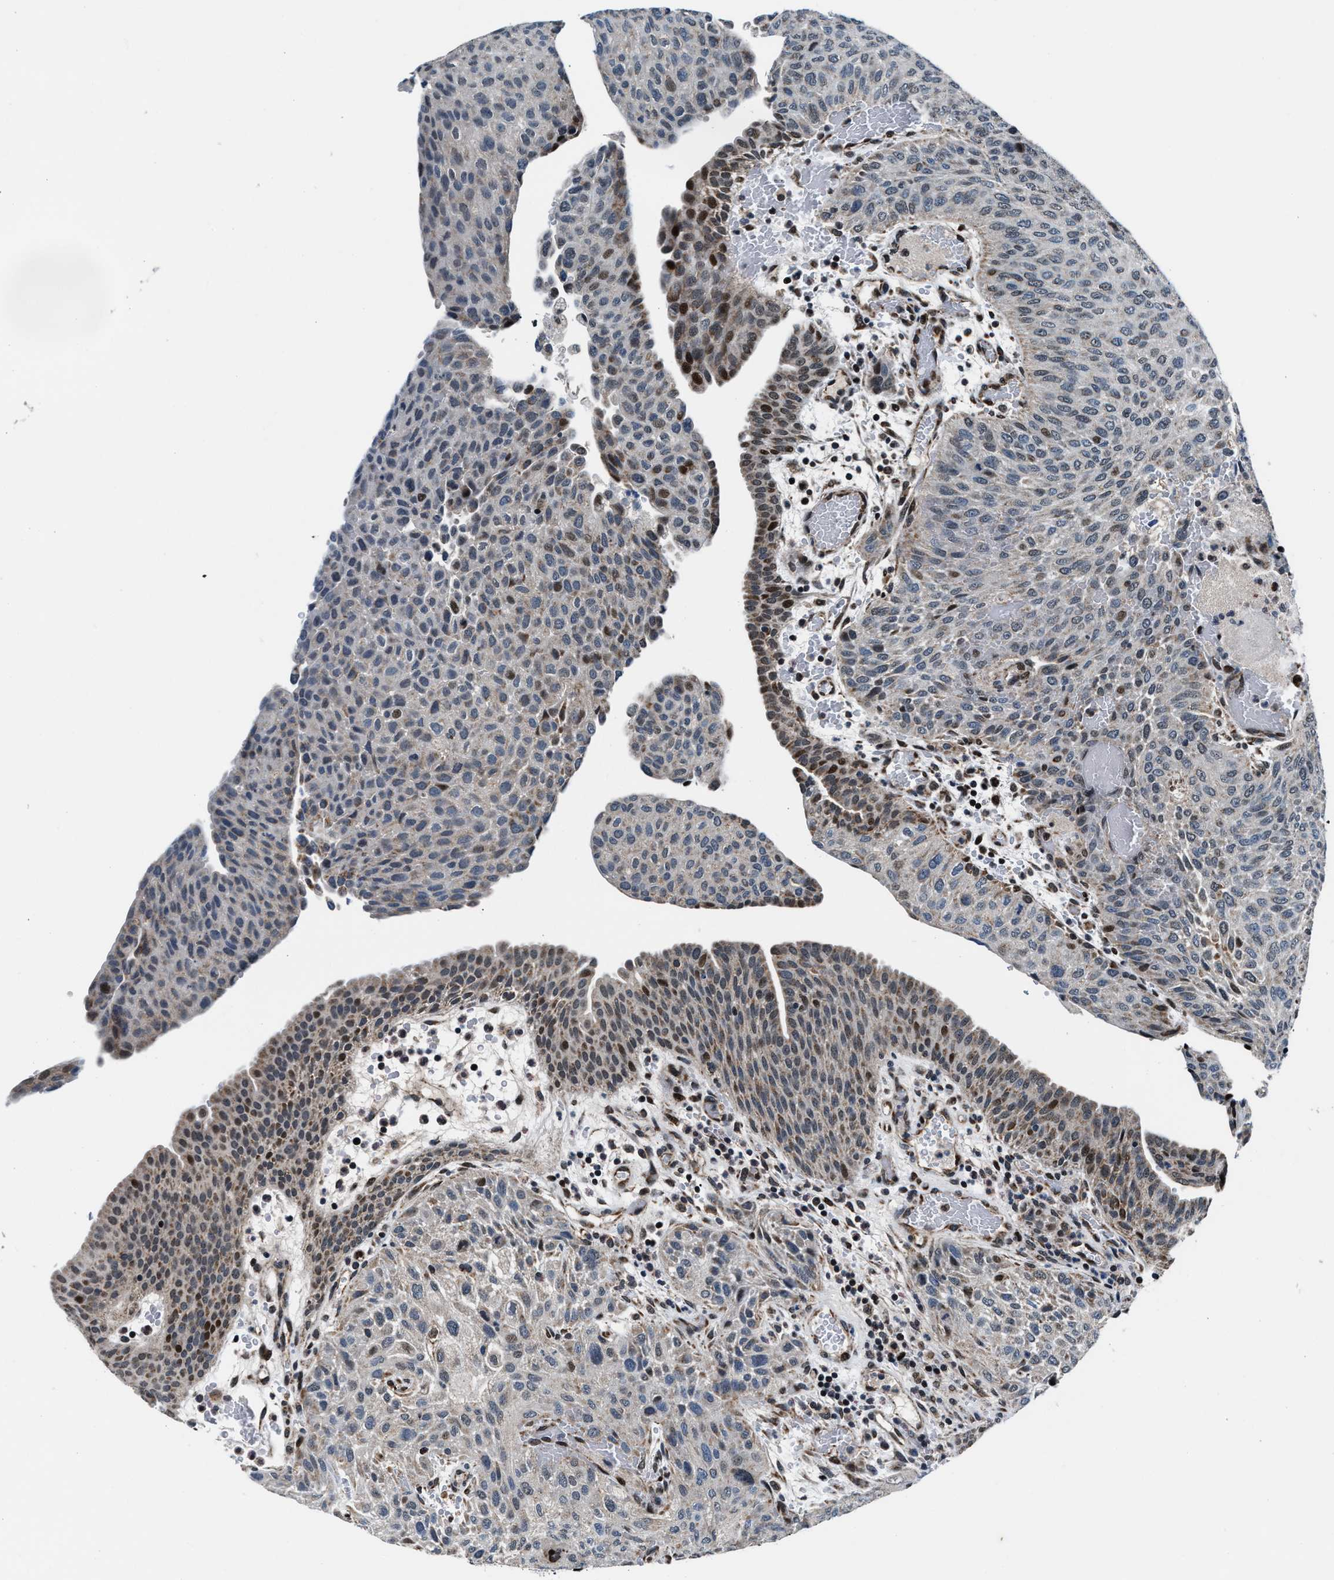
{"staining": {"intensity": "moderate", "quantity": "<25%", "location": "nuclear"}, "tissue": "urothelial cancer", "cell_type": "Tumor cells", "image_type": "cancer", "snomed": [{"axis": "morphology", "description": "Urothelial carcinoma, Low grade"}, {"axis": "morphology", "description": "Urothelial carcinoma, High grade"}, {"axis": "topography", "description": "Urinary bladder"}], "caption": "A brown stain shows moderate nuclear expression of a protein in human high-grade urothelial carcinoma tumor cells.", "gene": "PRRC2B", "patient": {"sex": "male", "age": 35}}